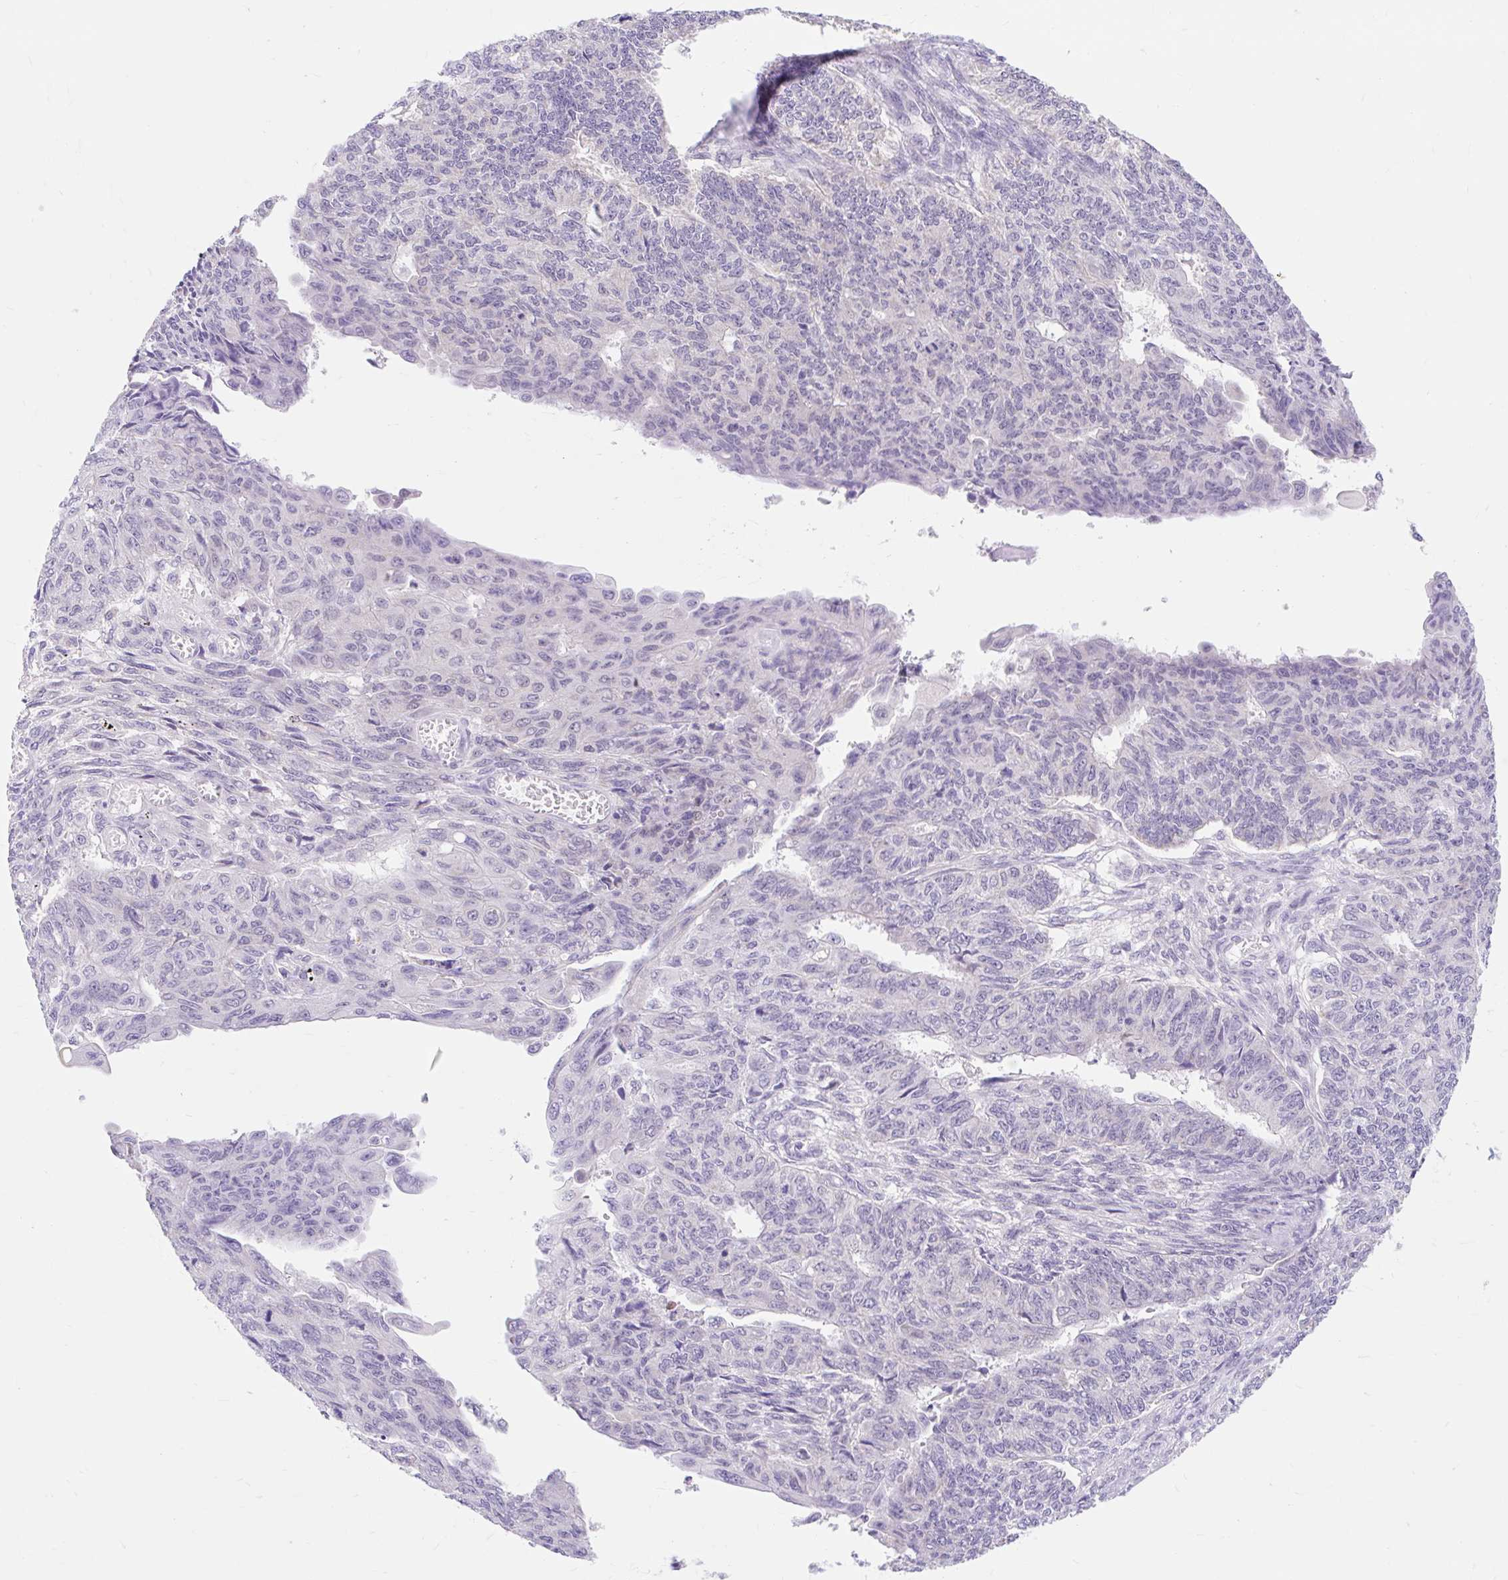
{"staining": {"intensity": "negative", "quantity": "none", "location": "none"}, "tissue": "endometrial cancer", "cell_type": "Tumor cells", "image_type": "cancer", "snomed": [{"axis": "morphology", "description": "Adenocarcinoma, NOS"}, {"axis": "topography", "description": "Endometrium"}], "caption": "Tumor cells show no significant protein expression in endometrial cancer (adenocarcinoma).", "gene": "ITPK1", "patient": {"sex": "female", "age": 32}}